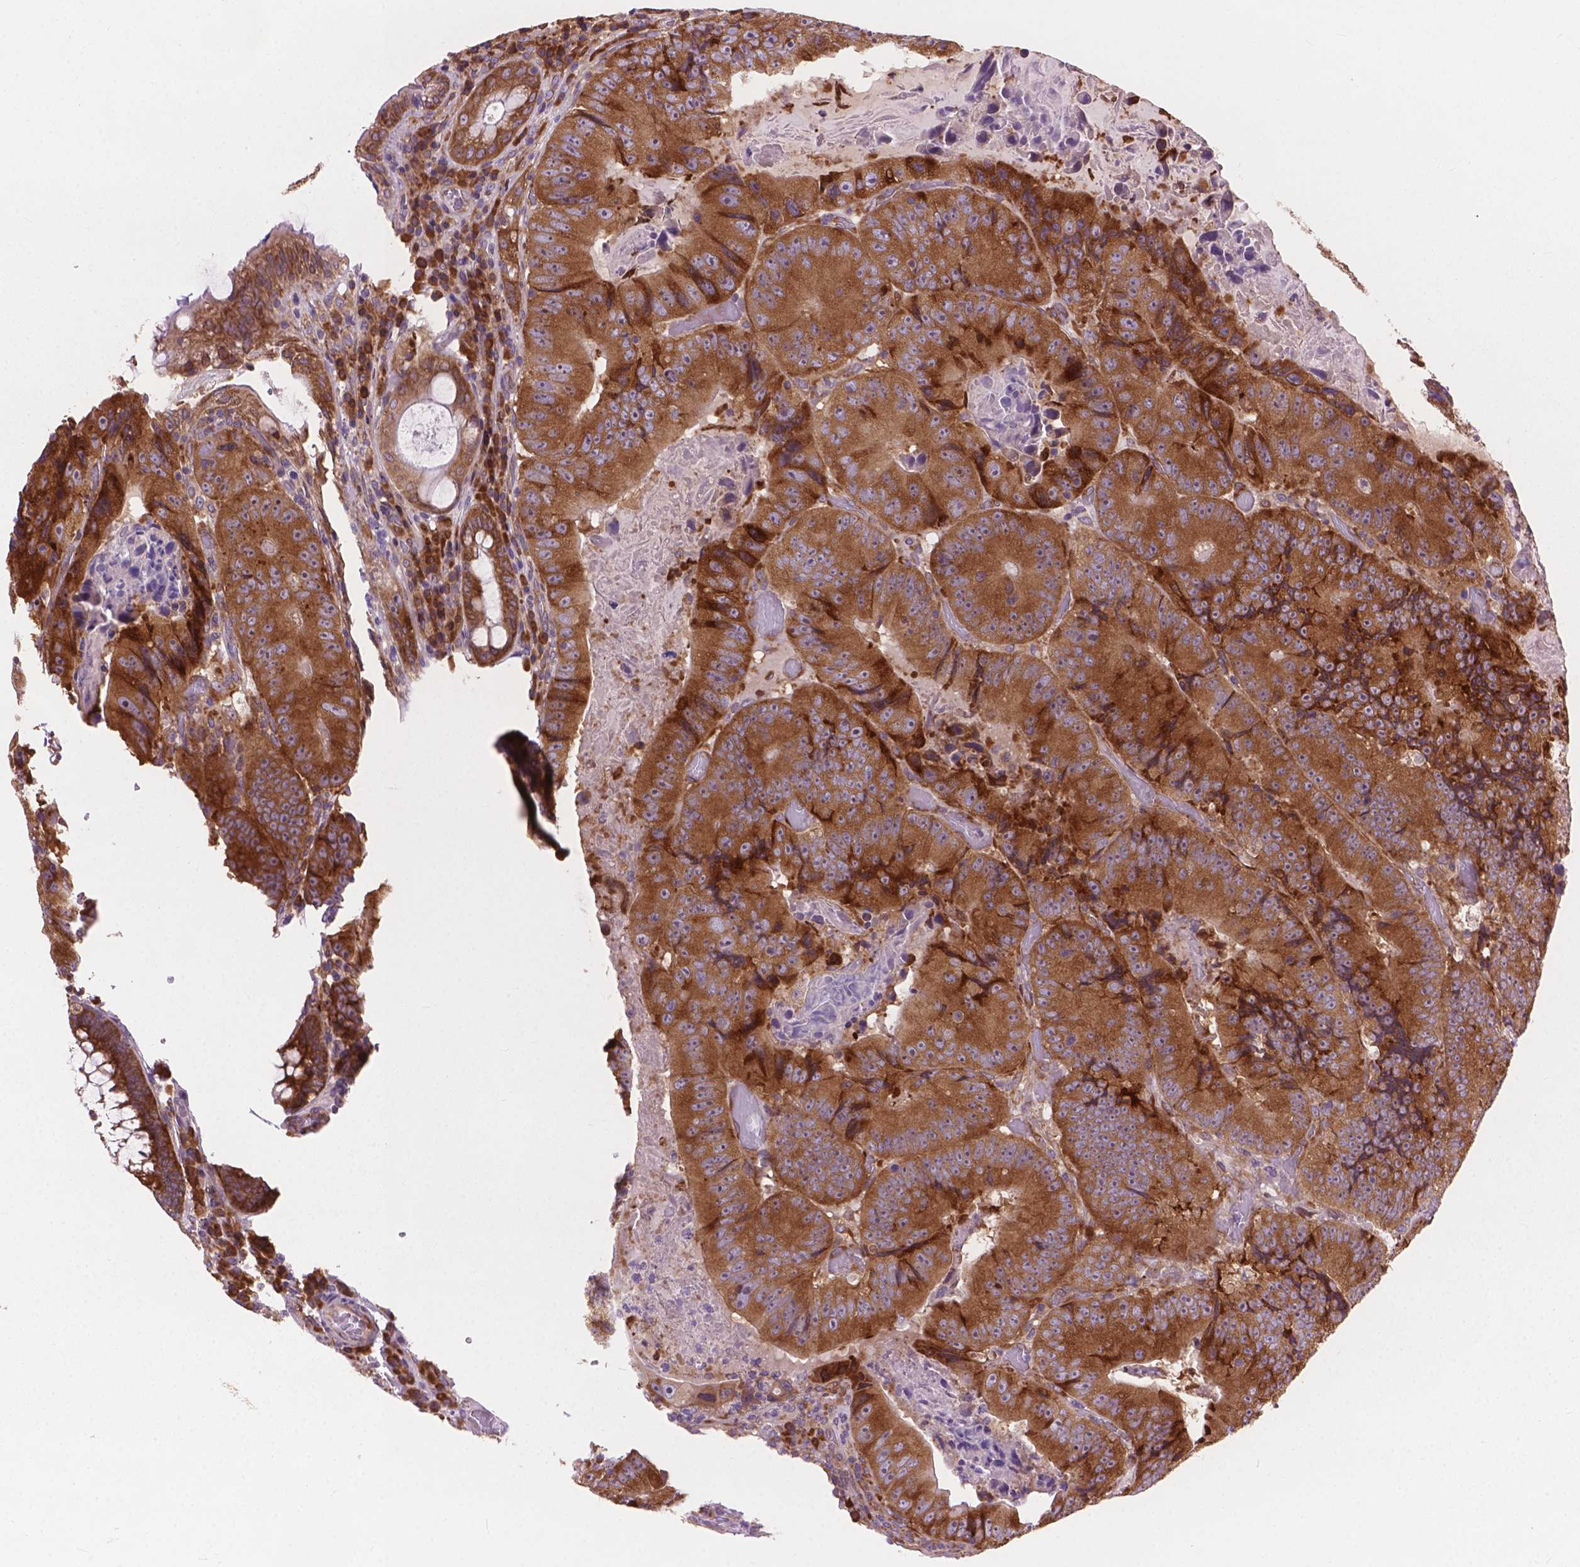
{"staining": {"intensity": "moderate", "quantity": ">75%", "location": "cytoplasmic/membranous"}, "tissue": "colorectal cancer", "cell_type": "Tumor cells", "image_type": "cancer", "snomed": [{"axis": "morphology", "description": "Adenocarcinoma, NOS"}, {"axis": "topography", "description": "Colon"}], "caption": "A brown stain labels moderate cytoplasmic/membranous staining of a protein in colorectal adenocarcinoma tumor cells. (Brightfield microscopy of DAB IHC at high magnification).", "gene": "RPL37A", "patient": {"sex": "female", "age": 86}}